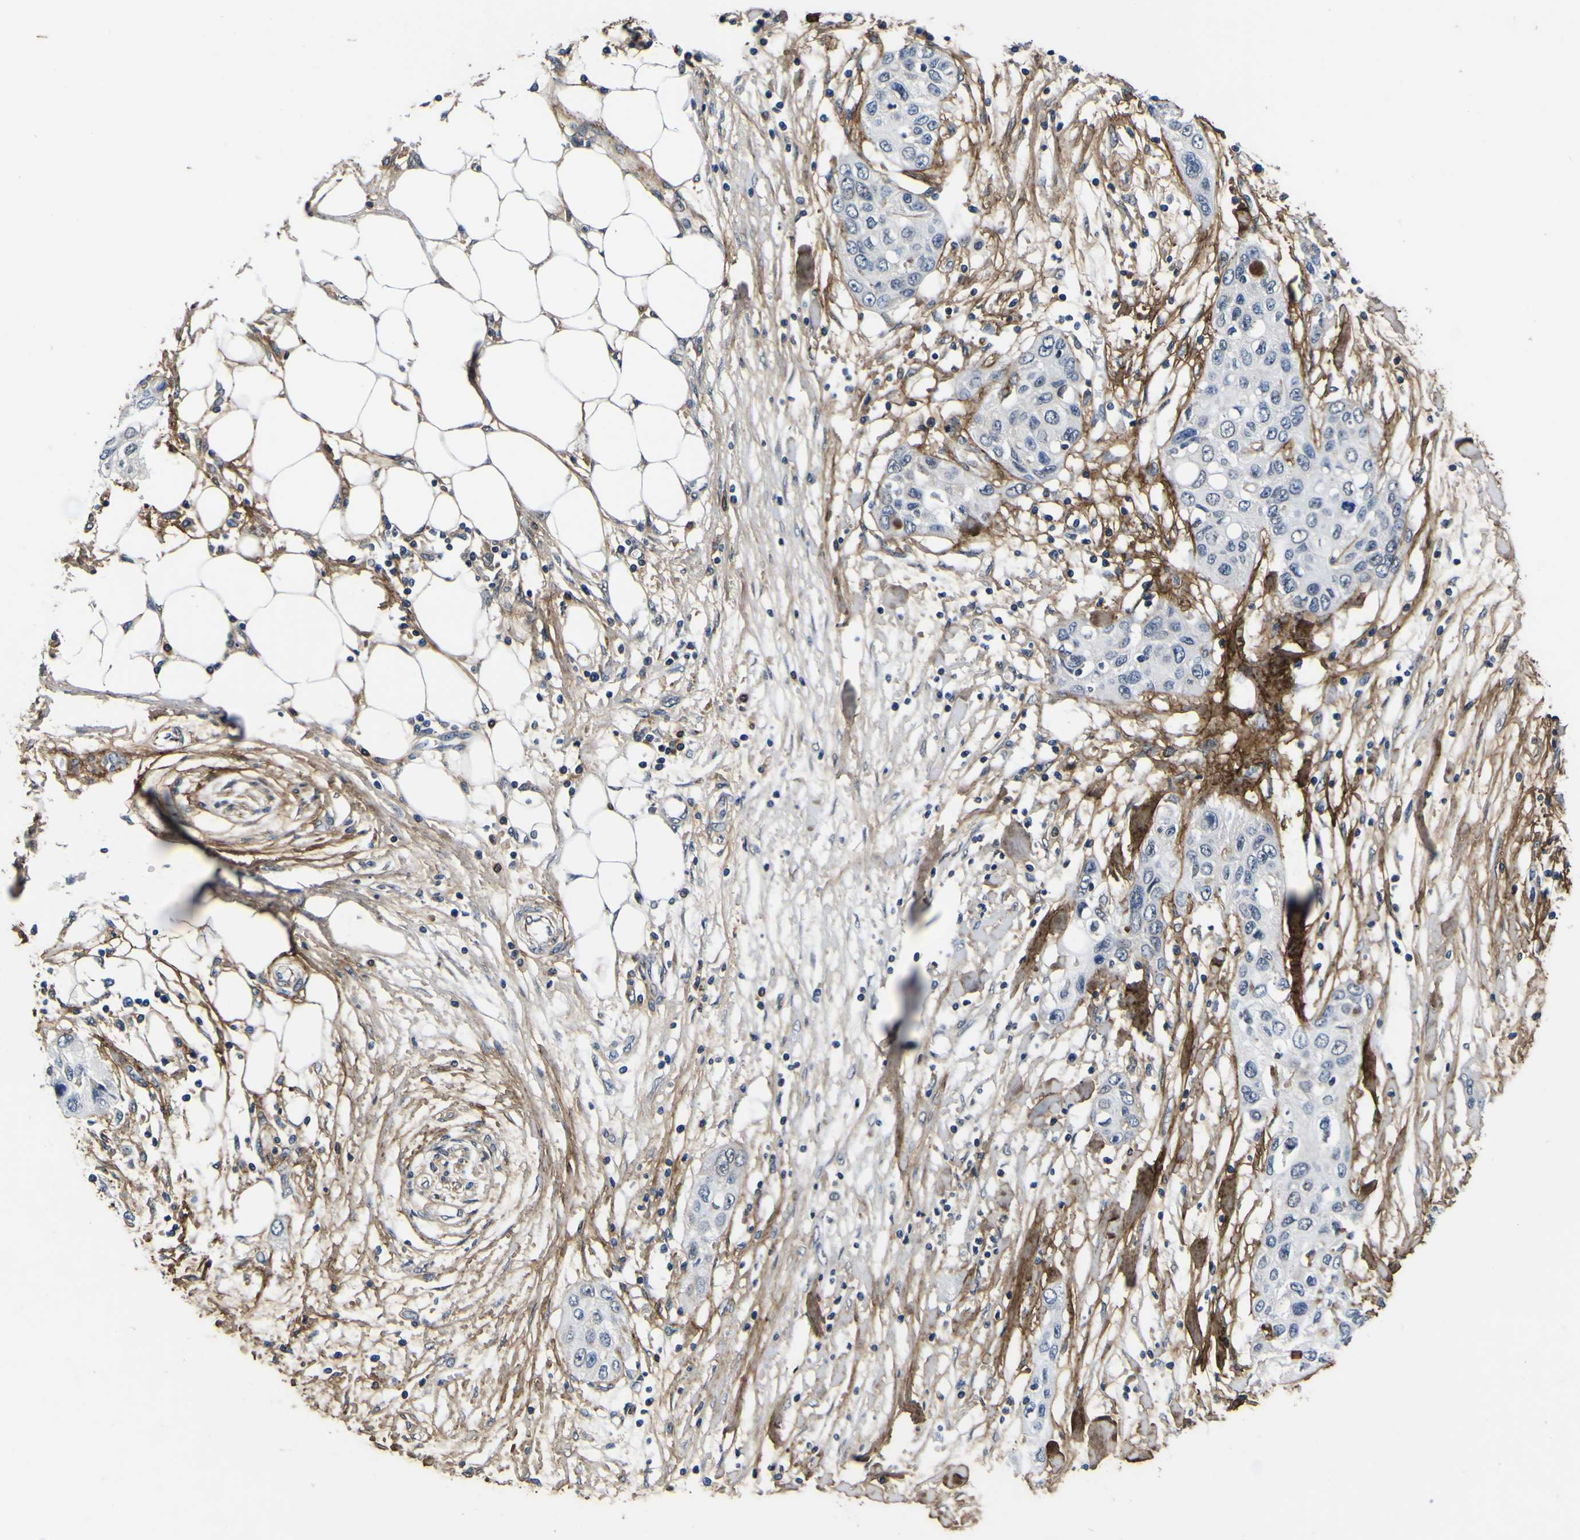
{"staining": {"intensity": "negative", "quantity": "none", "location": "none"}, "tissue": "pancreatic cancer", "cell_type": "Tumor cells", "image_type": "cancer", "snomed": [{"axis": "morphology", "description": "Adenocarcinoma, NOS"}, {"axis": "topography", "description": "Pancreas"}], "caption": "Immunohistochemistry (IHC) histopathology image of pancreatic cancer stained for a protein (brown), which reveals no staining in tumor cells.", "gene": "POSTN", "patient": {"sex": "female", "age": 70}}